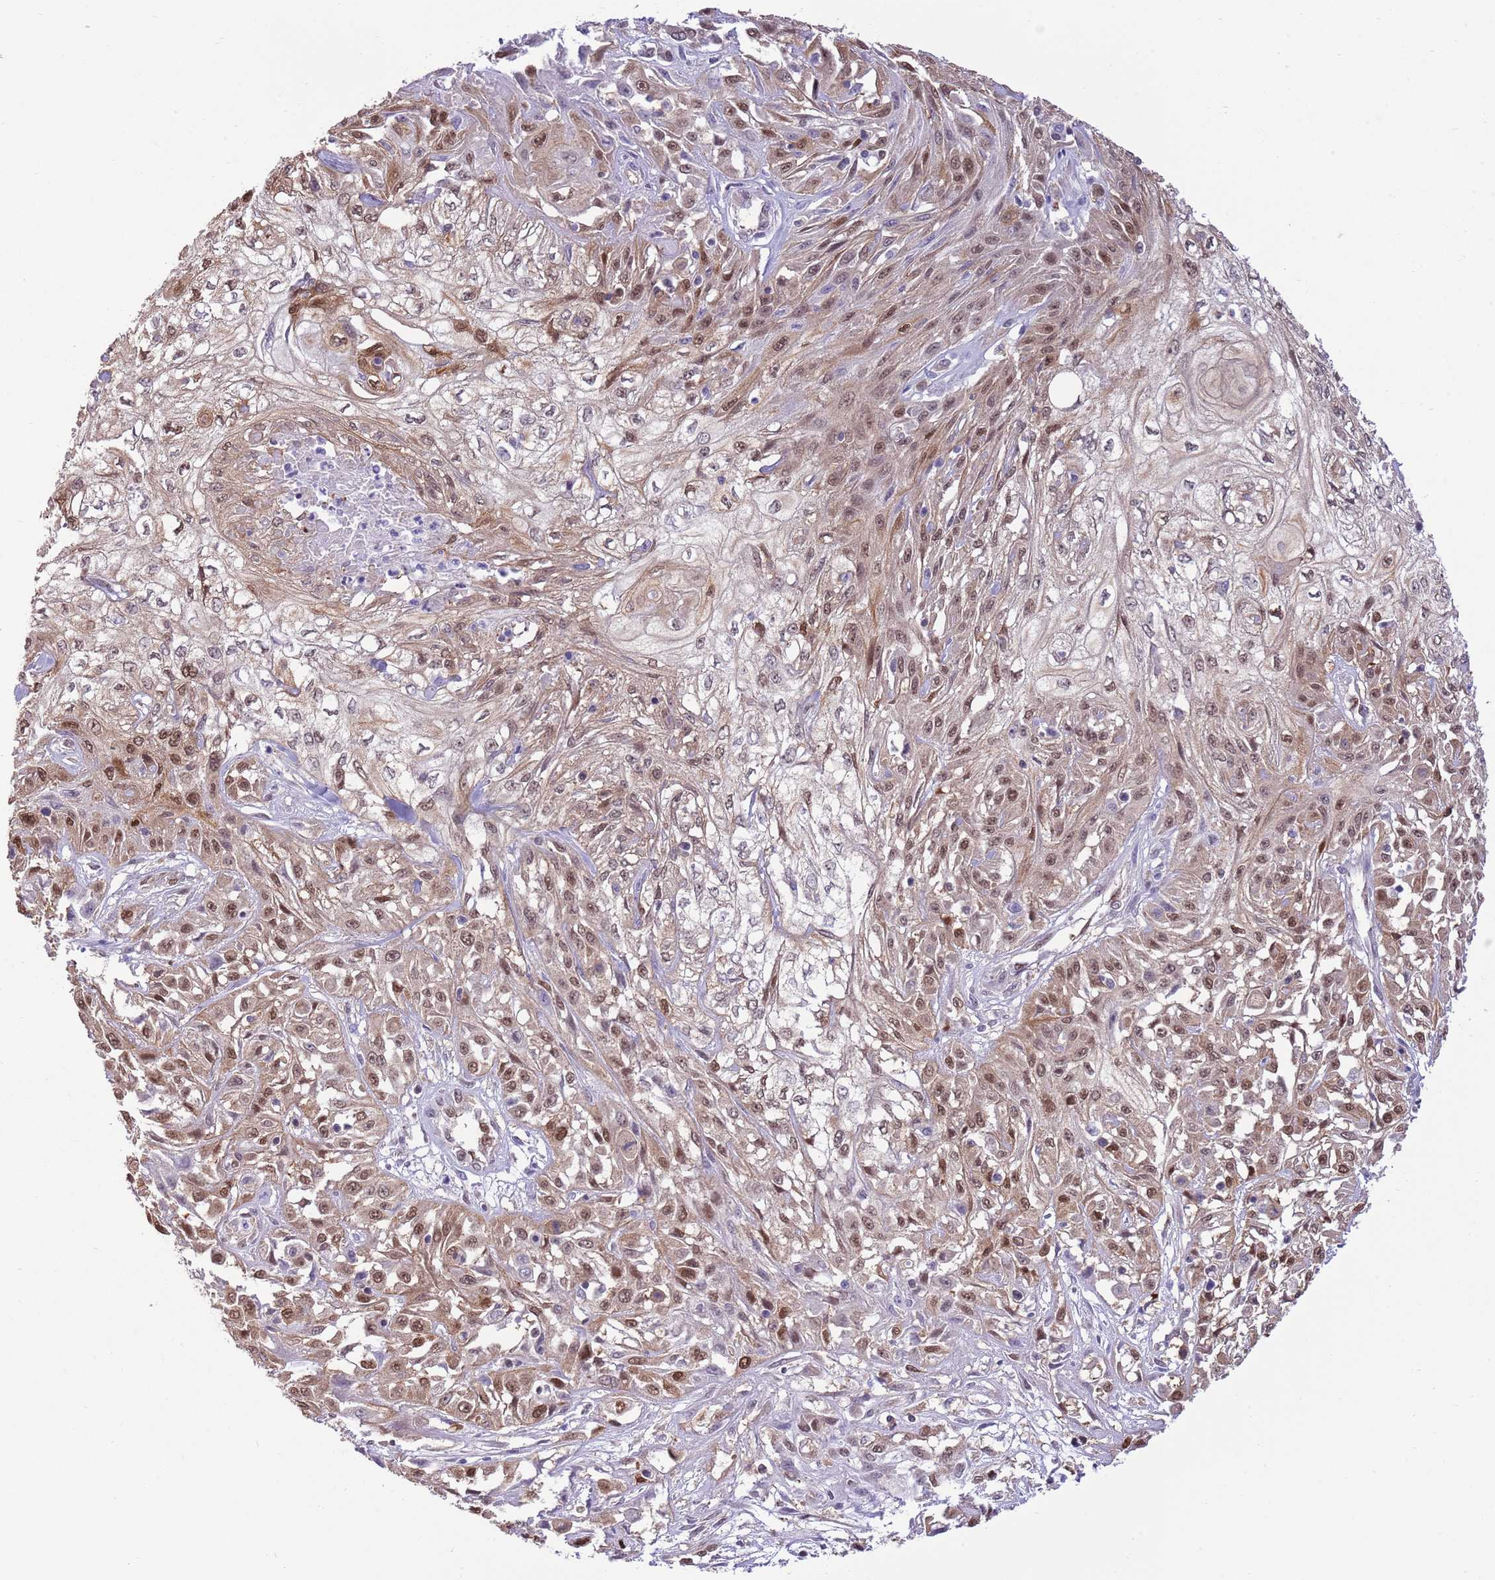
{"staining": {"intensity": "moderate", "quantity": ">75%", "location": "nuclear"}, "tissue": "skin cancer", "cell_type": "Tumor cells", "image_type": "cancer", "snomed": [{"axis": "morphology", "description": "Squamous cell carcinoma, NOS"}, {"axis": "morphology", "description": "Squamous cell carcinoma, metastatic, NOS"}, {"axis": "topography", "description": "Skin"}, {"axis": "topography", "description": "Lymph node"}], "caption": "Immunohistochemical staining of skin cancer (metastatic squamous cell carcinoma) exhibits medium levels of moderate nuclear expression in about >75% of tumor cells.", "gene": "NSFL1C", "patient": {"sex": "male", "age": 75}}